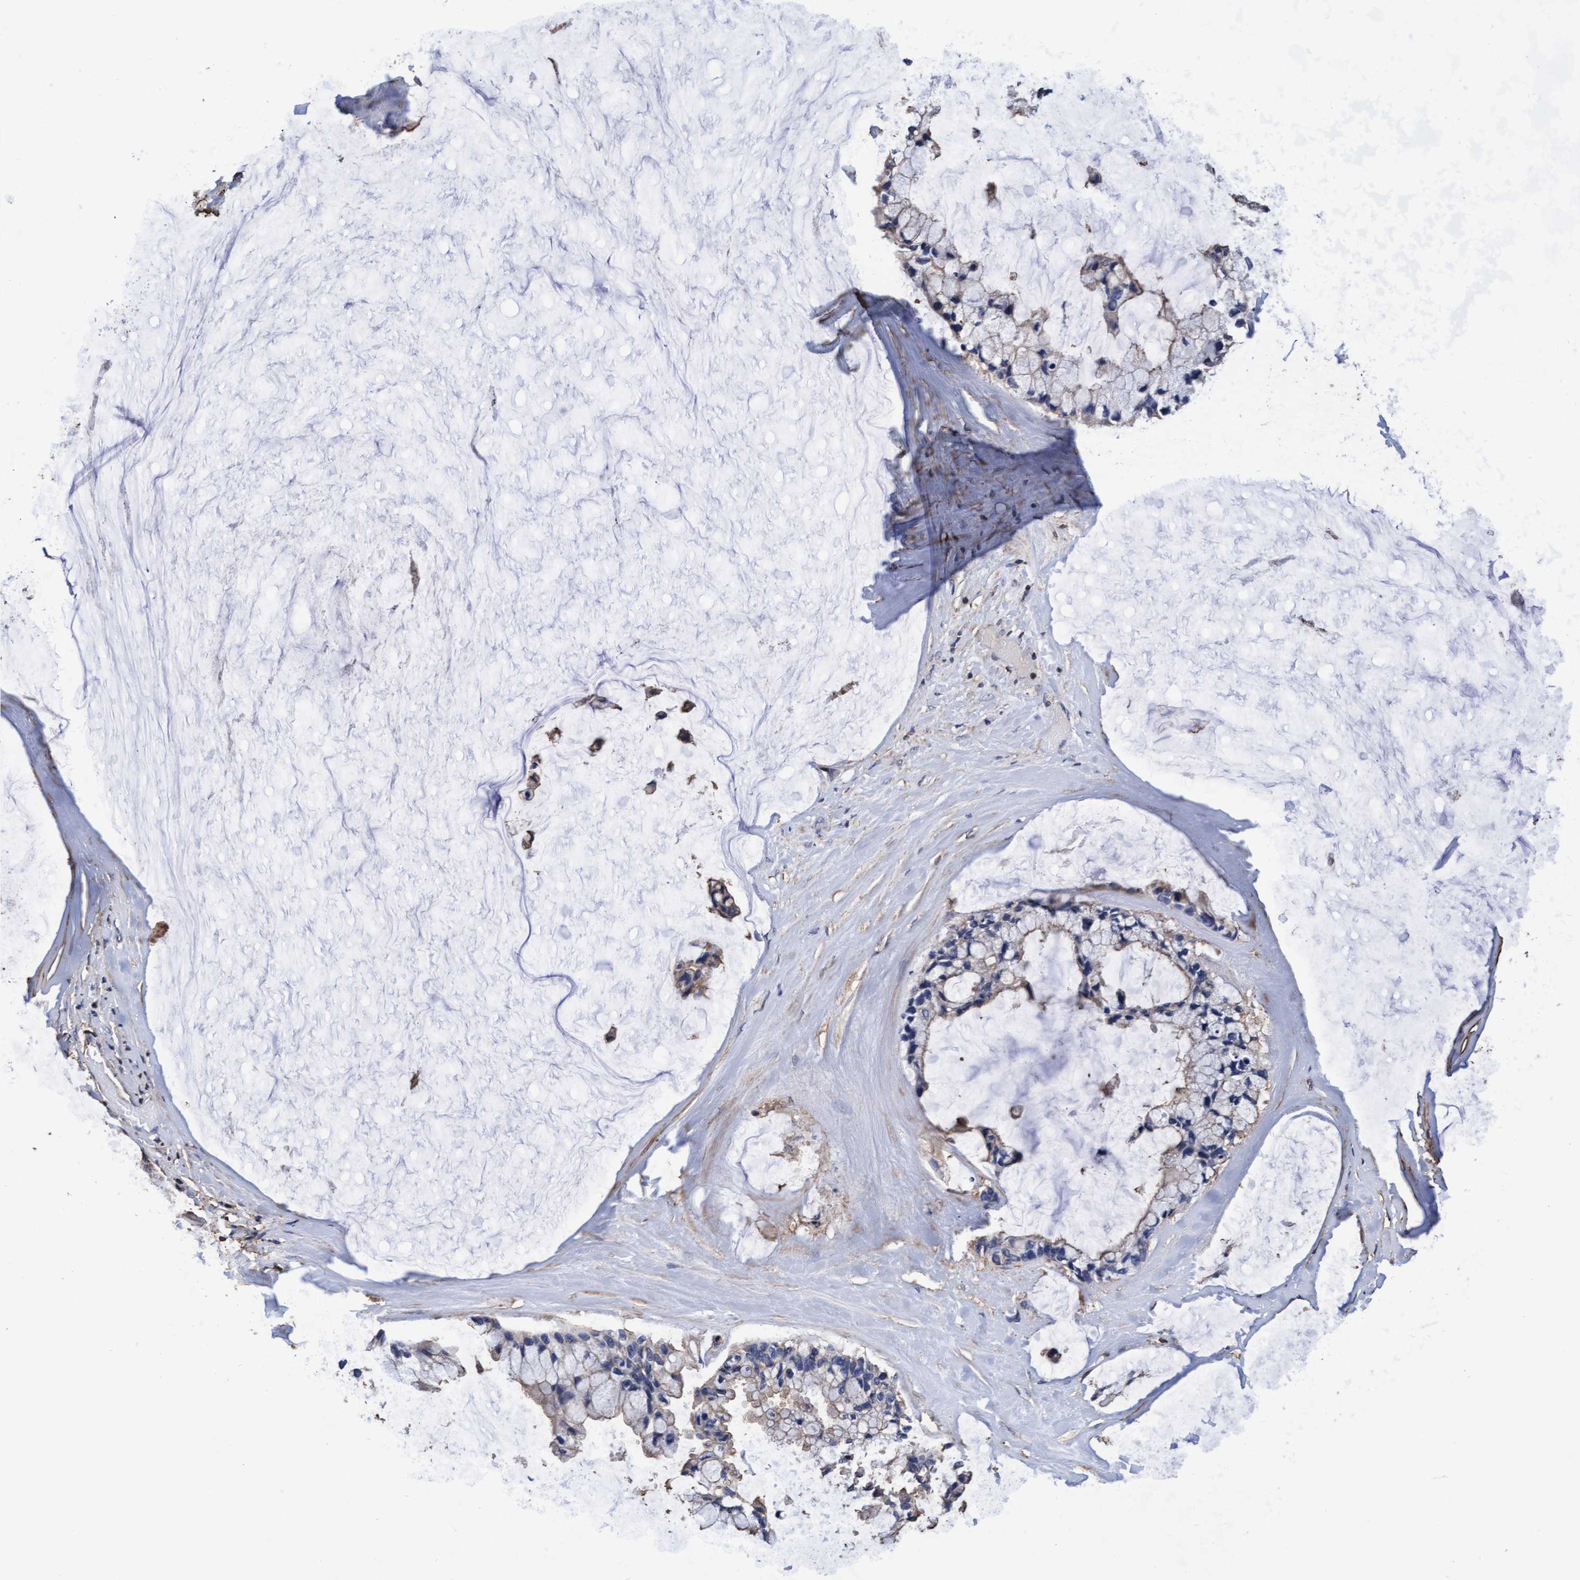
{"staining": {"intensity": "negative", "quantity": "none", "location": "none"}, "tissue": "ovarian cancer", "cell_type": "Tumor cells", "image_type": "cancer", "snomed": [{"axis": "morphology", "description": "Cystadenocarcinoma, mucinous, NOS"}, {"axis": "topography", "description": "Ovary"}], "caption": "This is a image of IHC staining of mucinous cystadenocarcinoma (ovarian), which shows no positivity in tumor cells.", "gene": "GRHPR", "patient": {"sex": "female", "age": 39}}